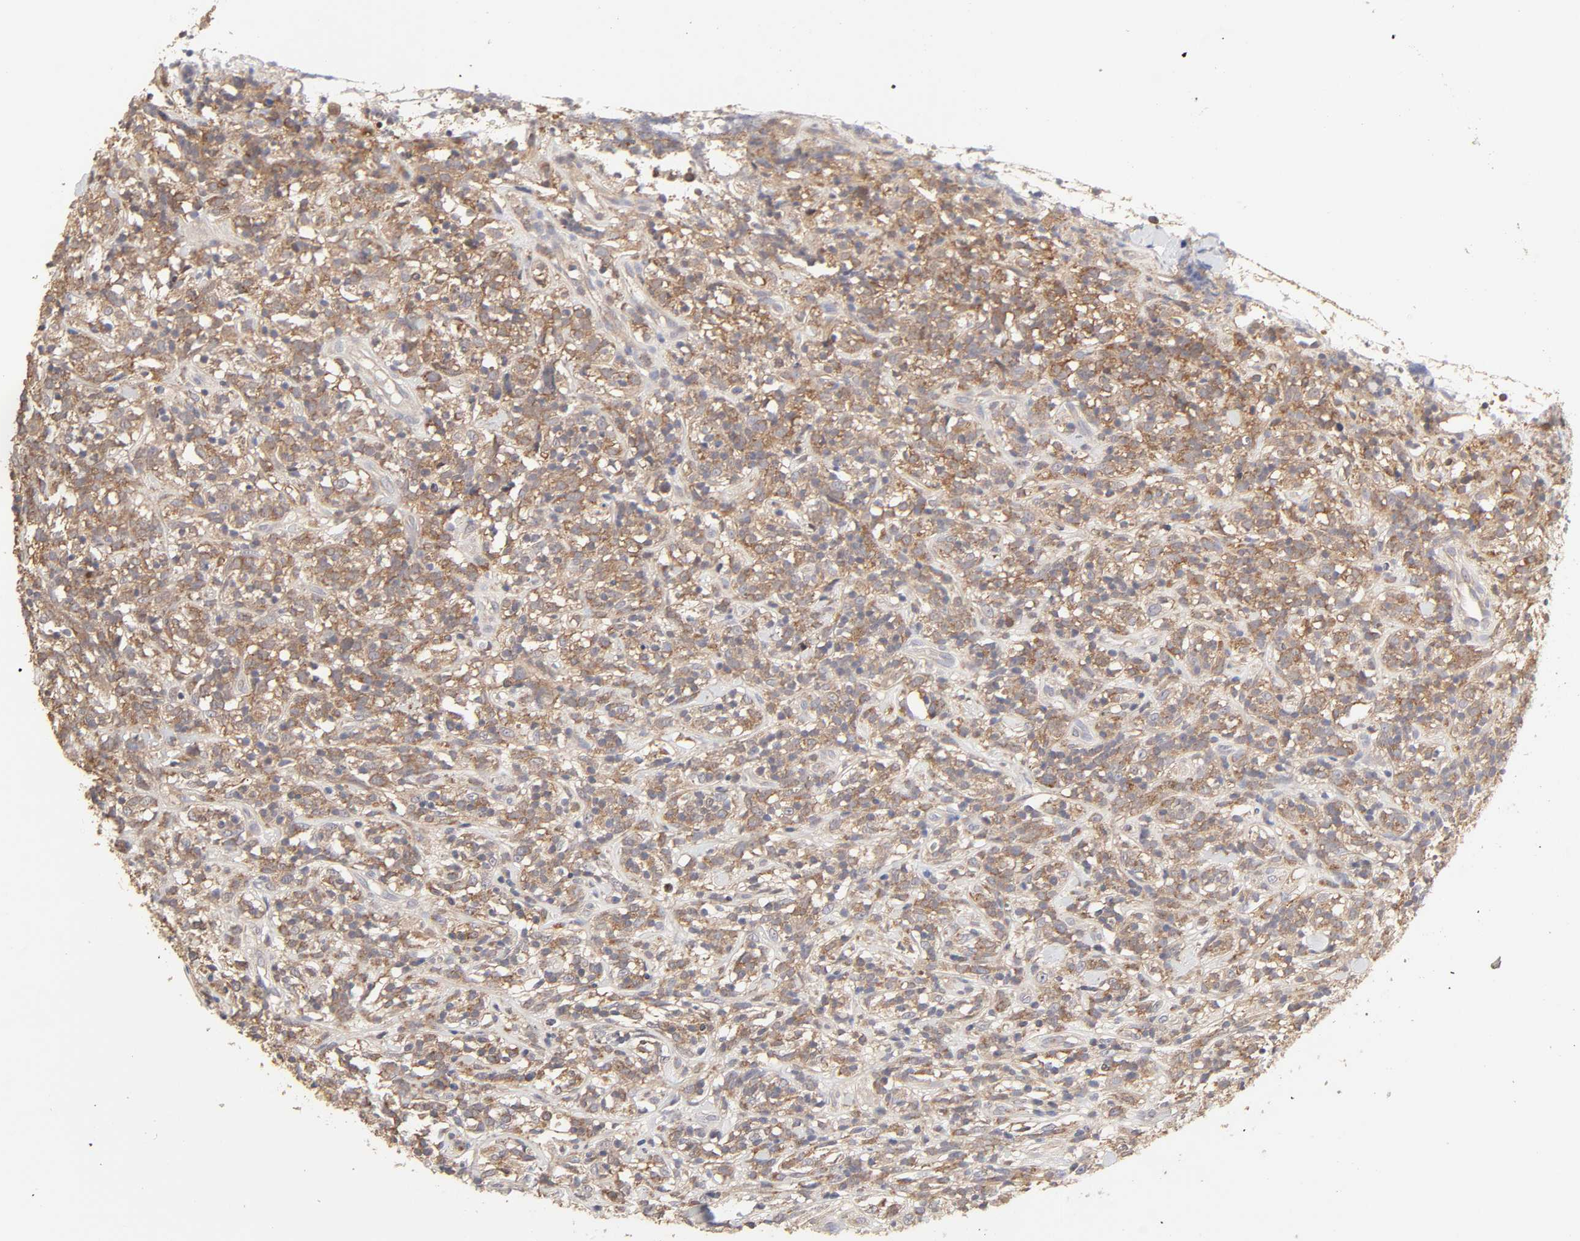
{"staining": {"intensity": "negative", "quantity": "none", "location": "none"}, "tissue": "lymphoma", "cell_type": "Tumor cells", "image_type": "cancer", "snomed": [{"axis": "morphology", "description": "Malignant lymphoma, non-Hodgkin's type, High grade"}, {"axis": "topography", "description": "Lymph node"}], "caption": "There is no significant positivity in tumor cells of lymphoma.", "gene": "AP1G2", "patient": {"sex": "female", "age": 73}}